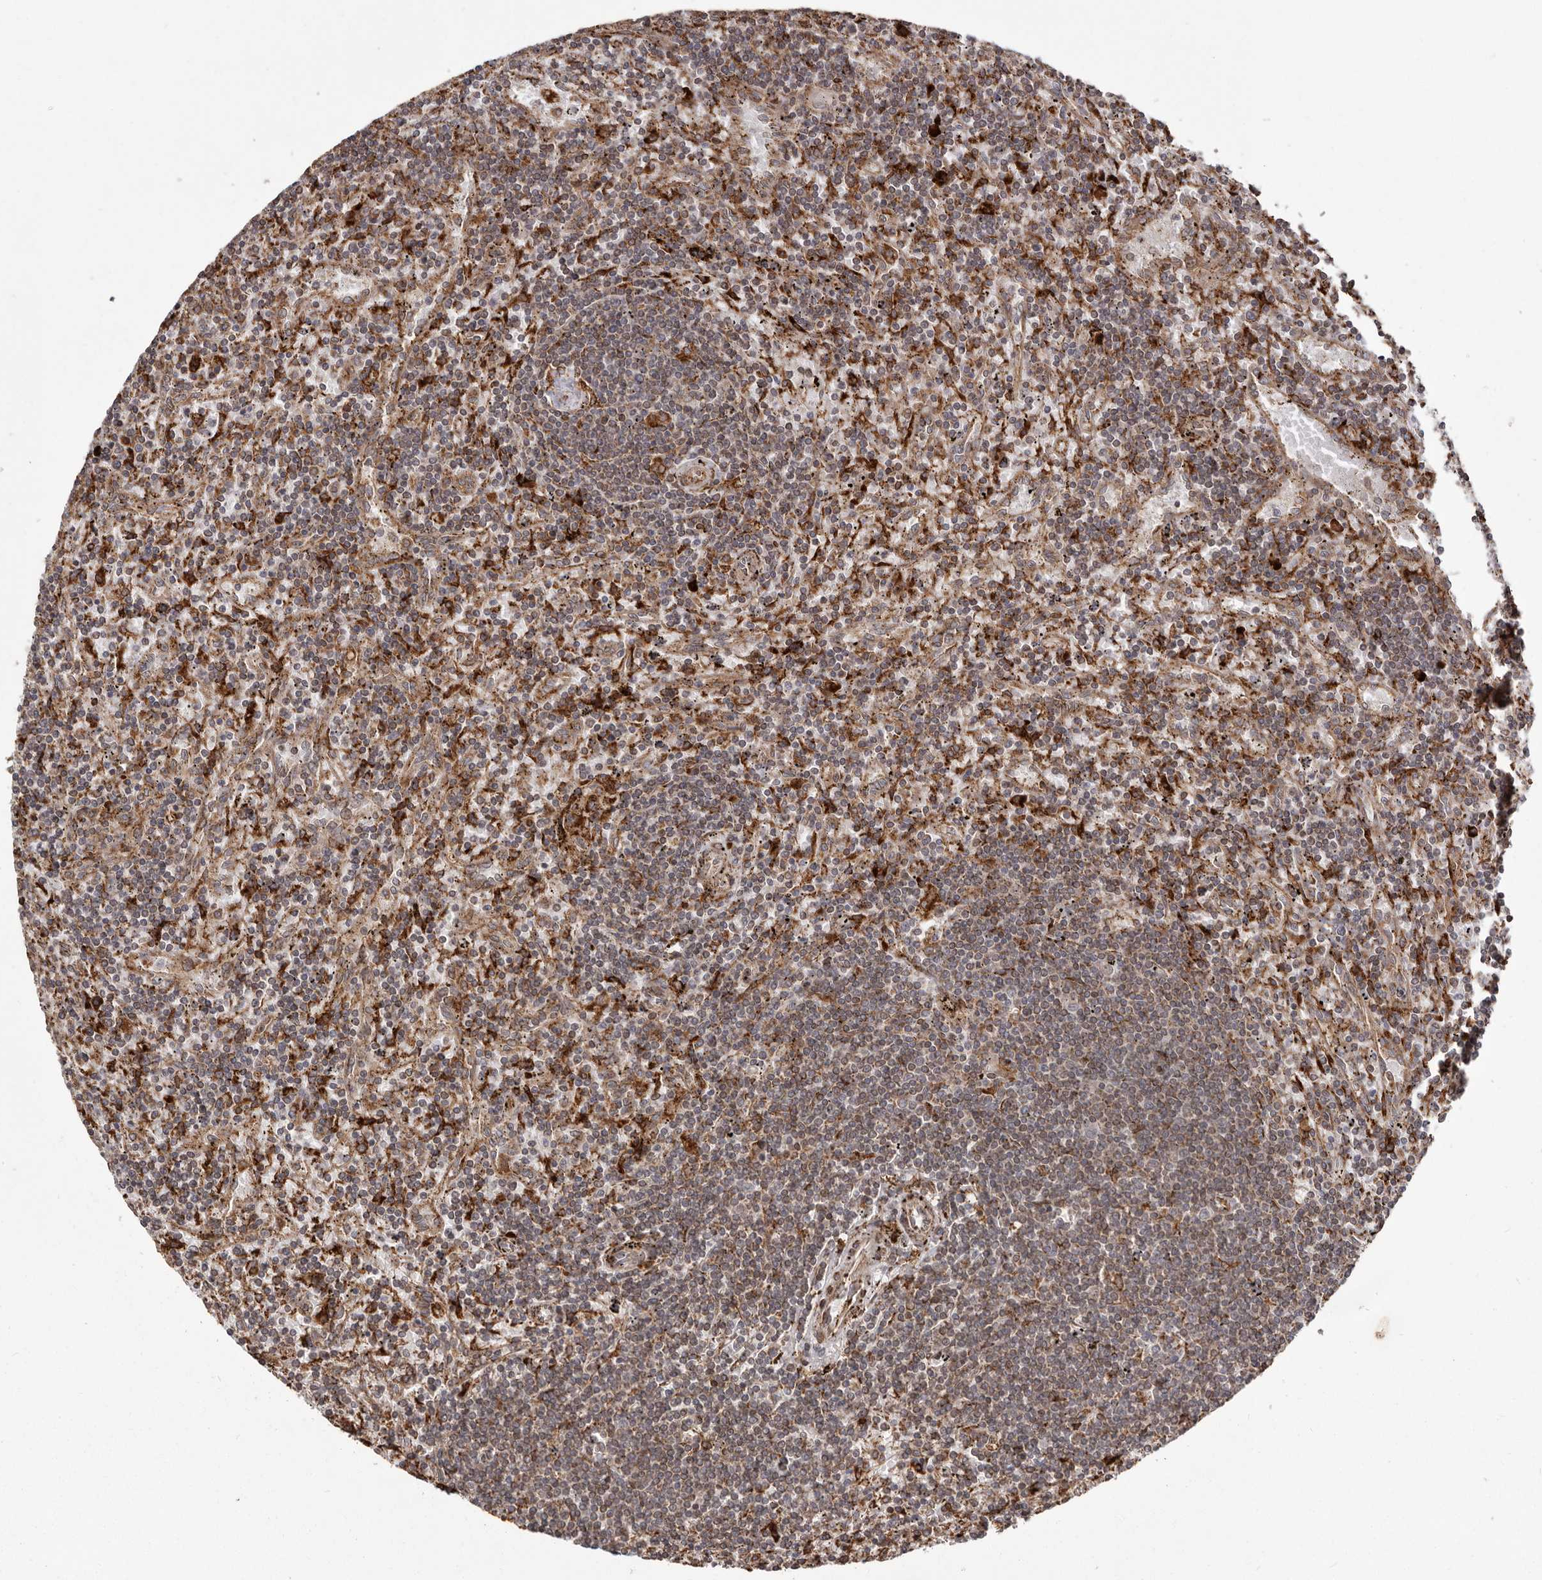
{"staining": {"intensity": "weak", "quantity": "25%-75%", "location": "cytoplasmic/membranous"}, "tissue": "lymphoma", "cell_type": "Tumor cells", "image_type": "cancer", "snomed": [{"axis": "morphology", "description": "Malignant lymphoma, non-Hodgkin's type, Low grade"}, {"axis": "topography", "description": "Spleen"}], "caption": "A brown stain shows weak cytoplasmic/membranous positivity of a protein in lymphoma tumor cells.", "gene": "NUP43", "patient": {"sex": "male", "age": 76}}